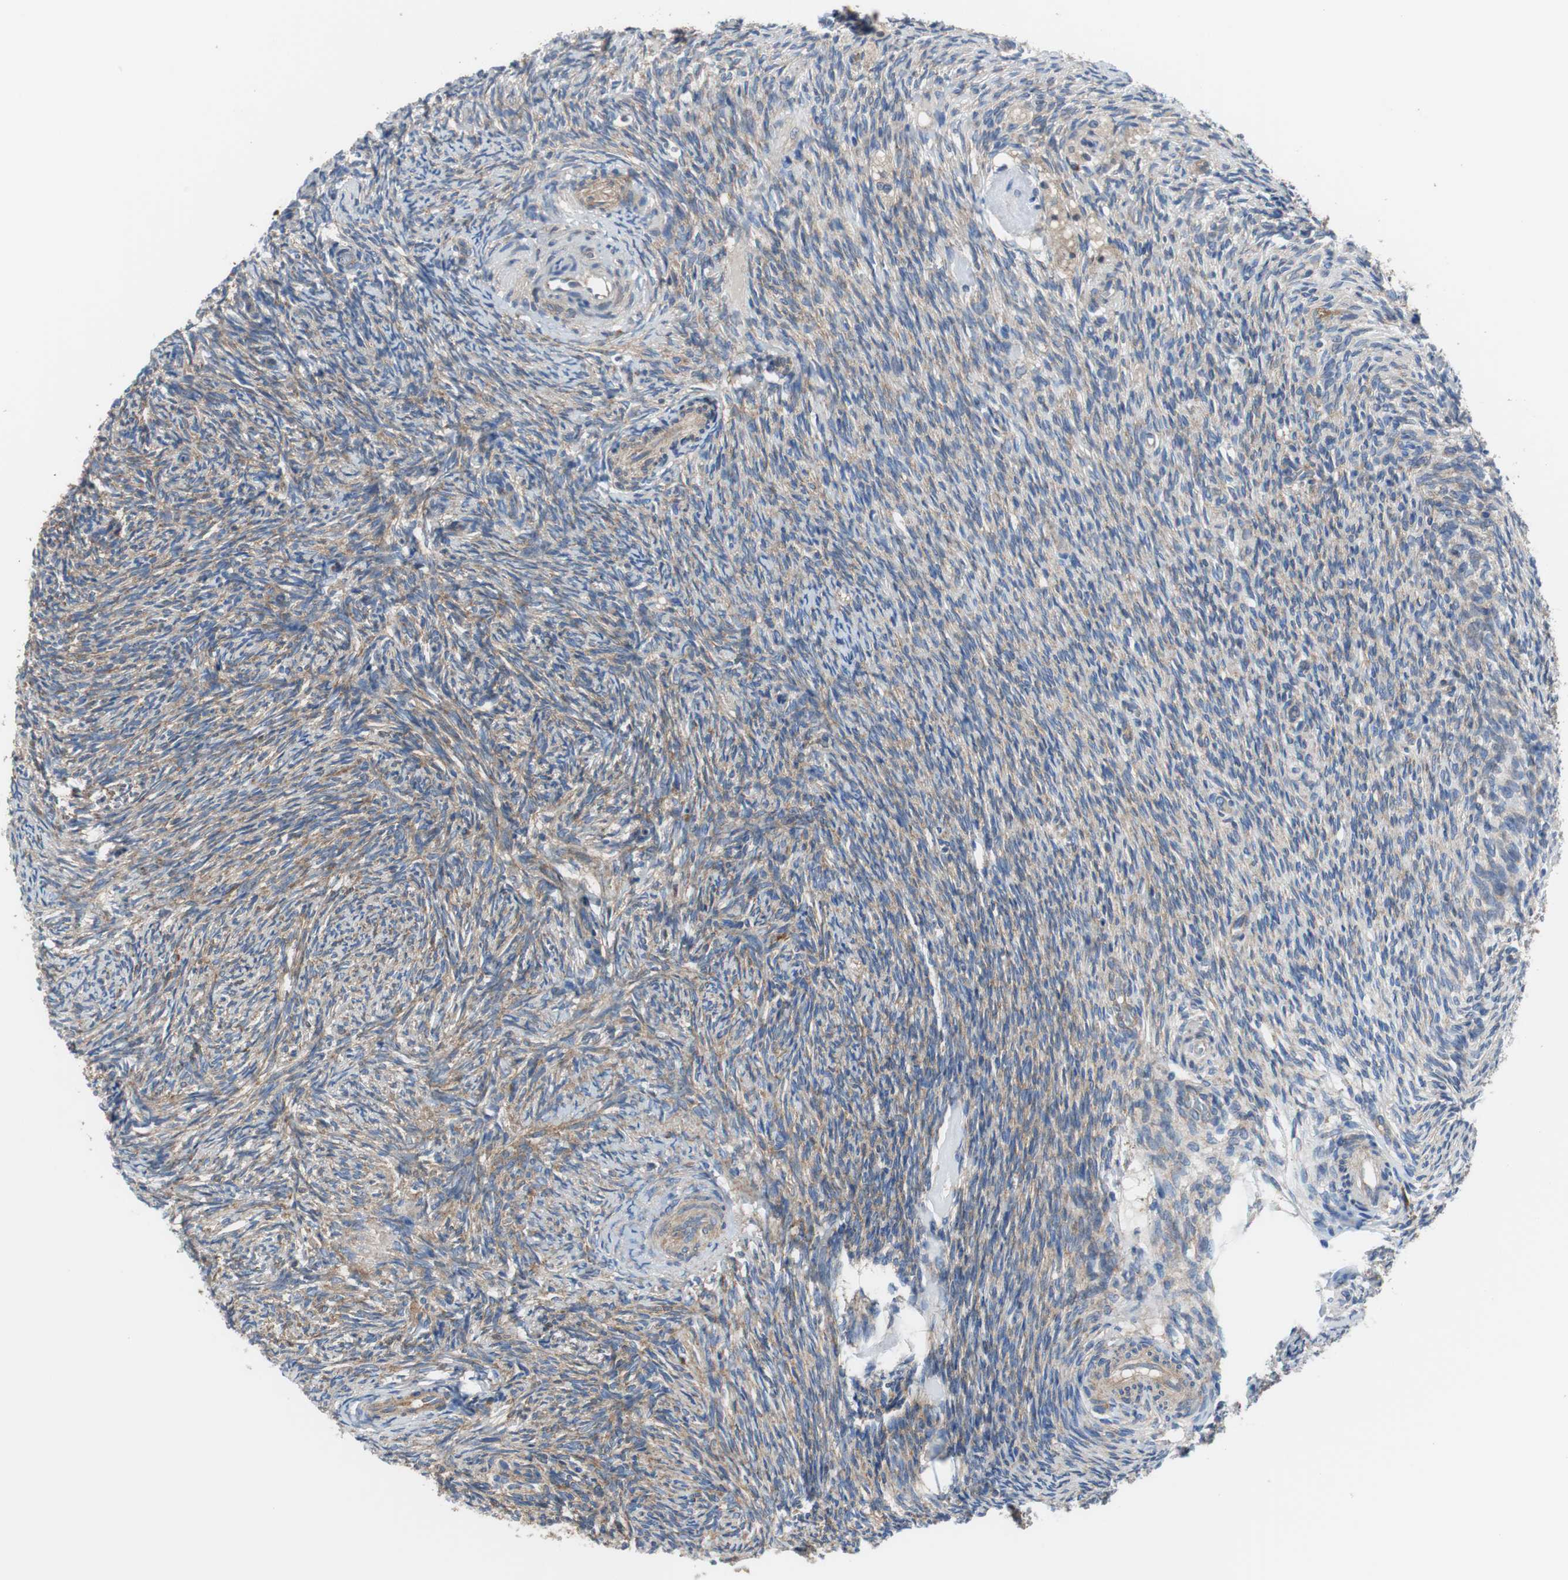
{"staining": {"intensity": "moderate", "quantity": "25%-75%", "location": "cytoplasmic/membranous"}, "tissue": "ovary", "cell_type": "Ovarian stroma cells", "image_type": "normal", "snomed": [{"axis": "morphology", "description": "Normal tissue, NOS"}, {"axis": "topography", "description": "Ovary"}], "caption": "Protein expression analysis of unremarkable ovary demonstrates moderate cytoplasmic/membranous staining in about 25%-75% of ovarian stroma cells.", "gene": "BRAF", "patient": {"sex": "female", "age": 60}}